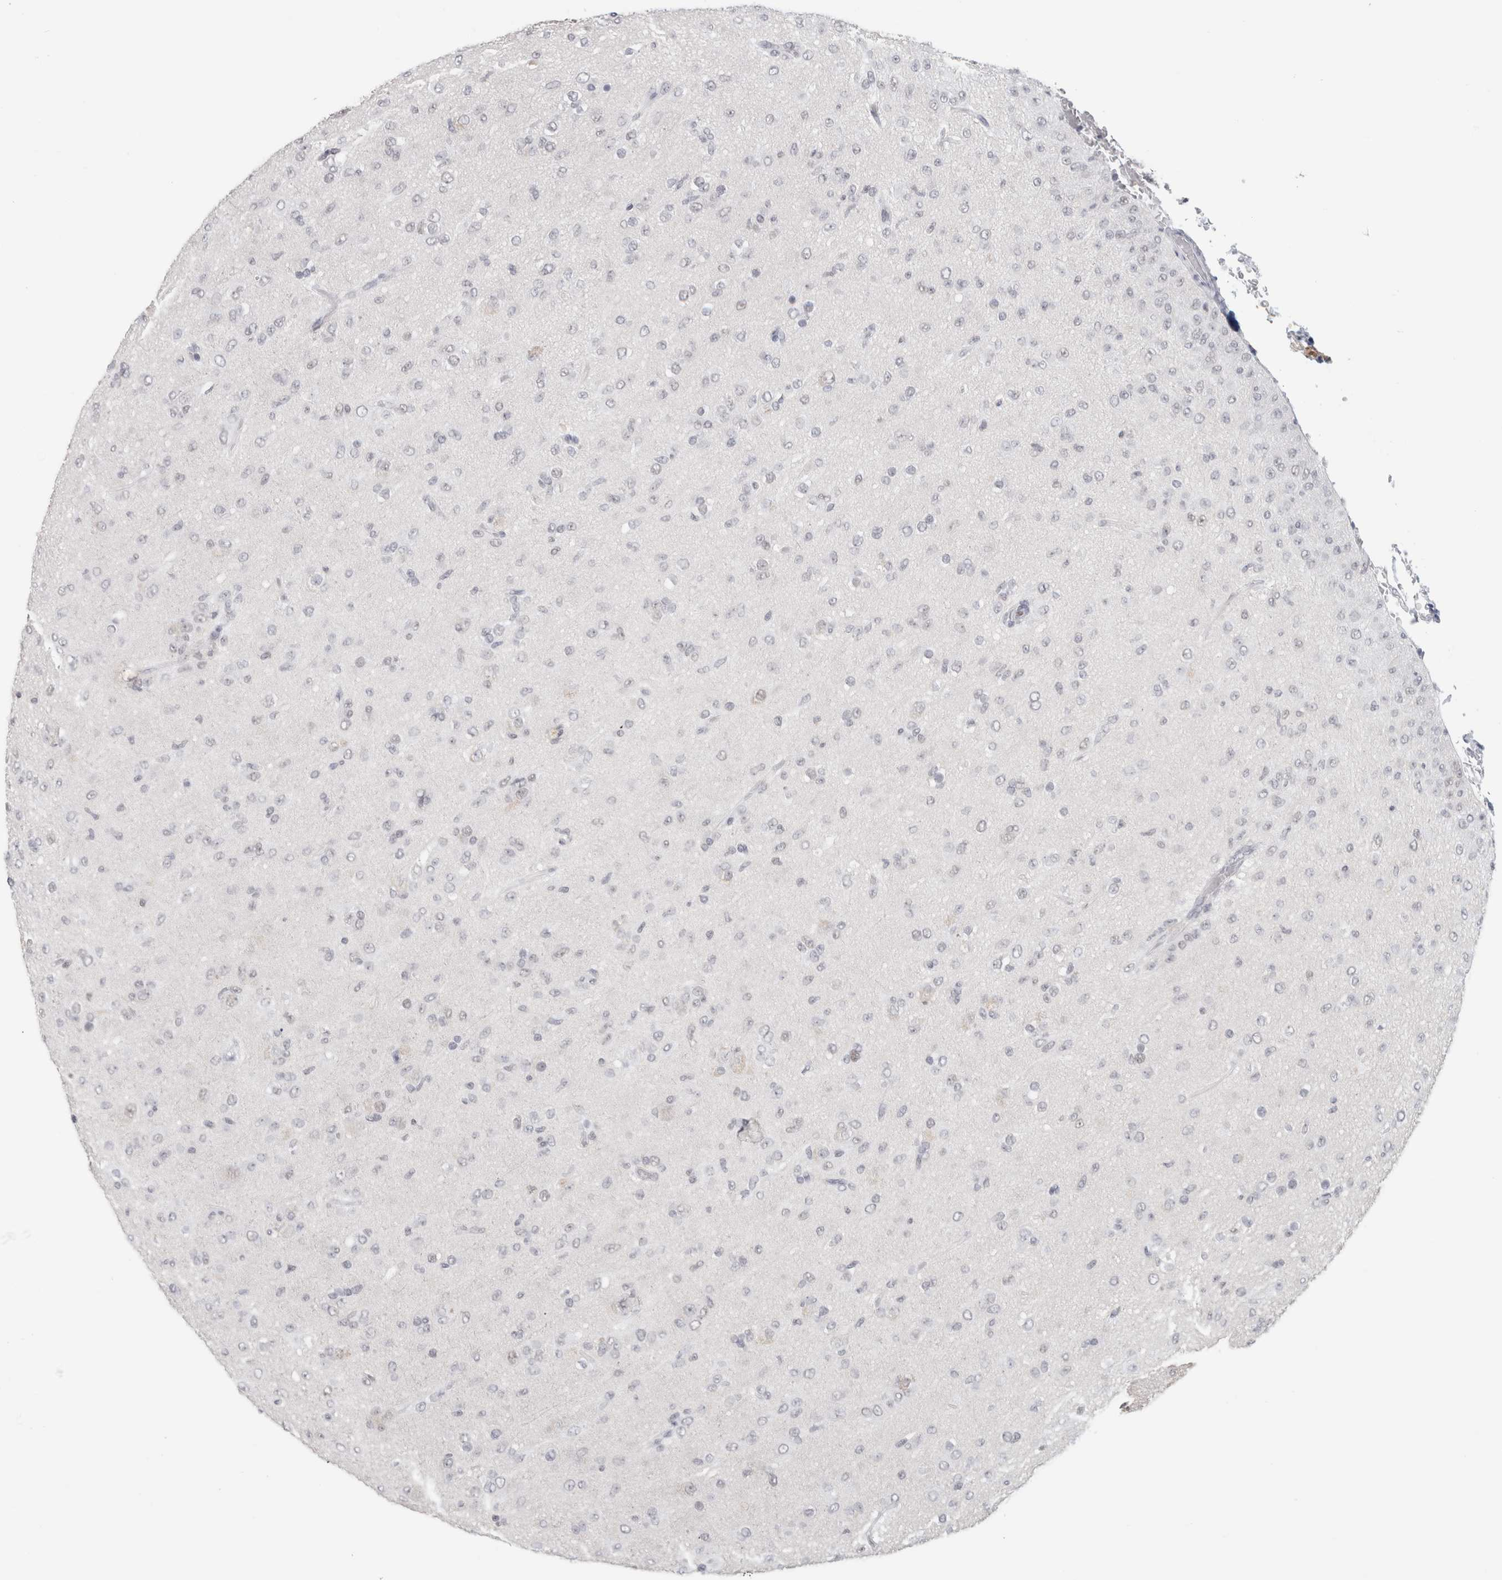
{"staining": {"intensity": "weak", "quantity": "25%-75%", "location": "nuclear"}, "tissue": "glioma", "cell_type": "Tumor cells", "image_type": "cancer", "snomed": [{"axis": "morphology", "description": "Glioma, malignant, Low grade"}, {"axis": "topography", "description": "Brain"}], "caption": "This is a photomicrograph of immunohistochemistry (IHC) staining of glioma, which shows weak staining in the nuclear of tumor cells.", "gene": "SMARCC1", "patient": {"sex": "male", "age": 65}}